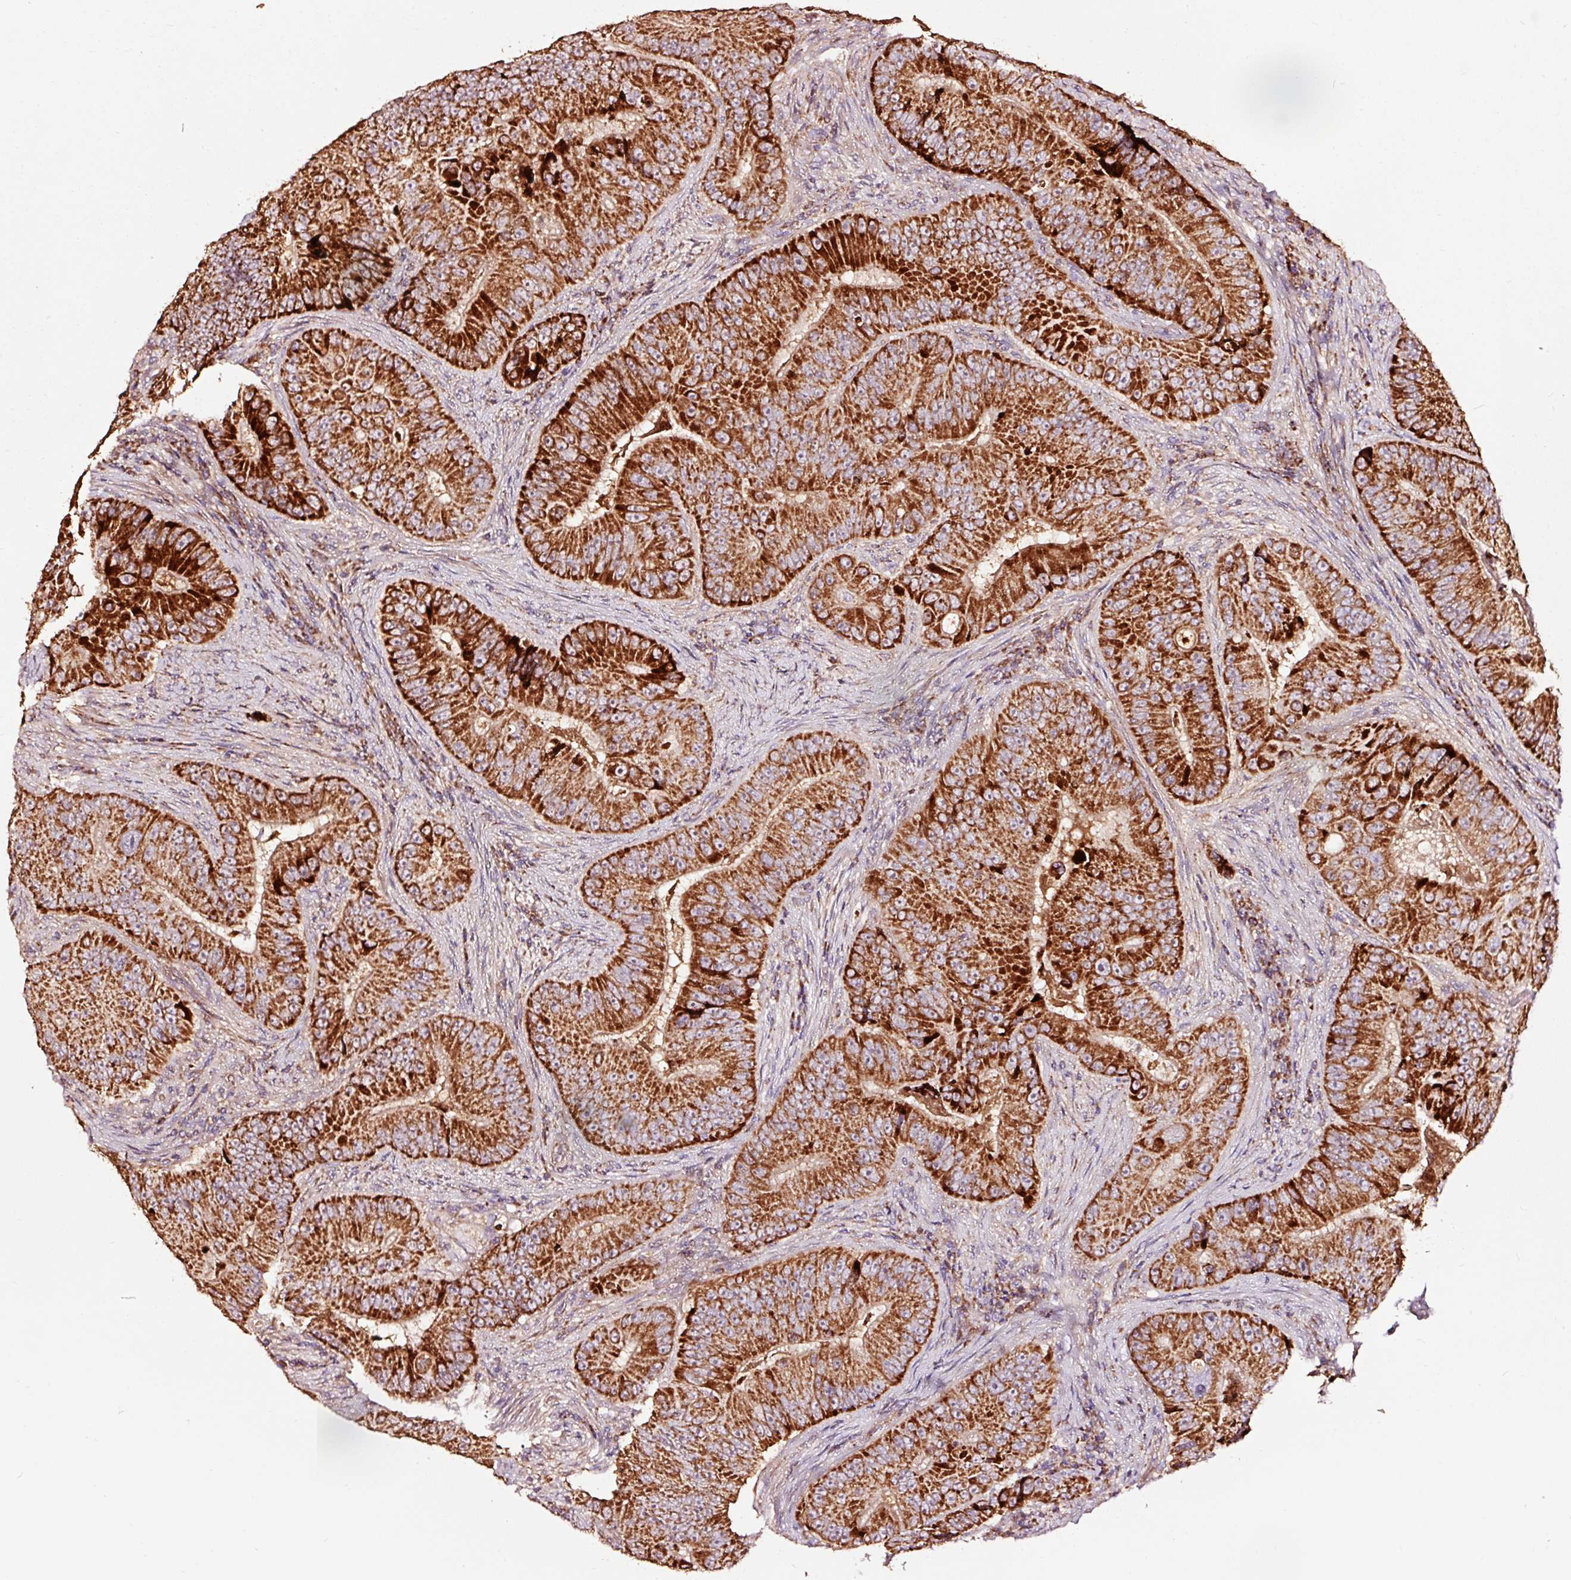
{"staining": {"intensity": "strong", "quantity": ">75%", "location": "cytoplasmic/membranous"}, "tissue": "colorectal cancer", "cell_type": "Tumor cells", "image_type": "cancer", "snomed": [{"axis": "morphology", "description": "Adenocarcinoma, NOS"}, {"axis": "topography", "description": "Colon"}], "caption": "The photomicrograph displays a brown stain indicating the presence of a protein in the cytoplasmic/membranous of tumor cells in colorectal cancer.", "gene": "TPM1", "patient": {"sex": "female", "age": 86}}